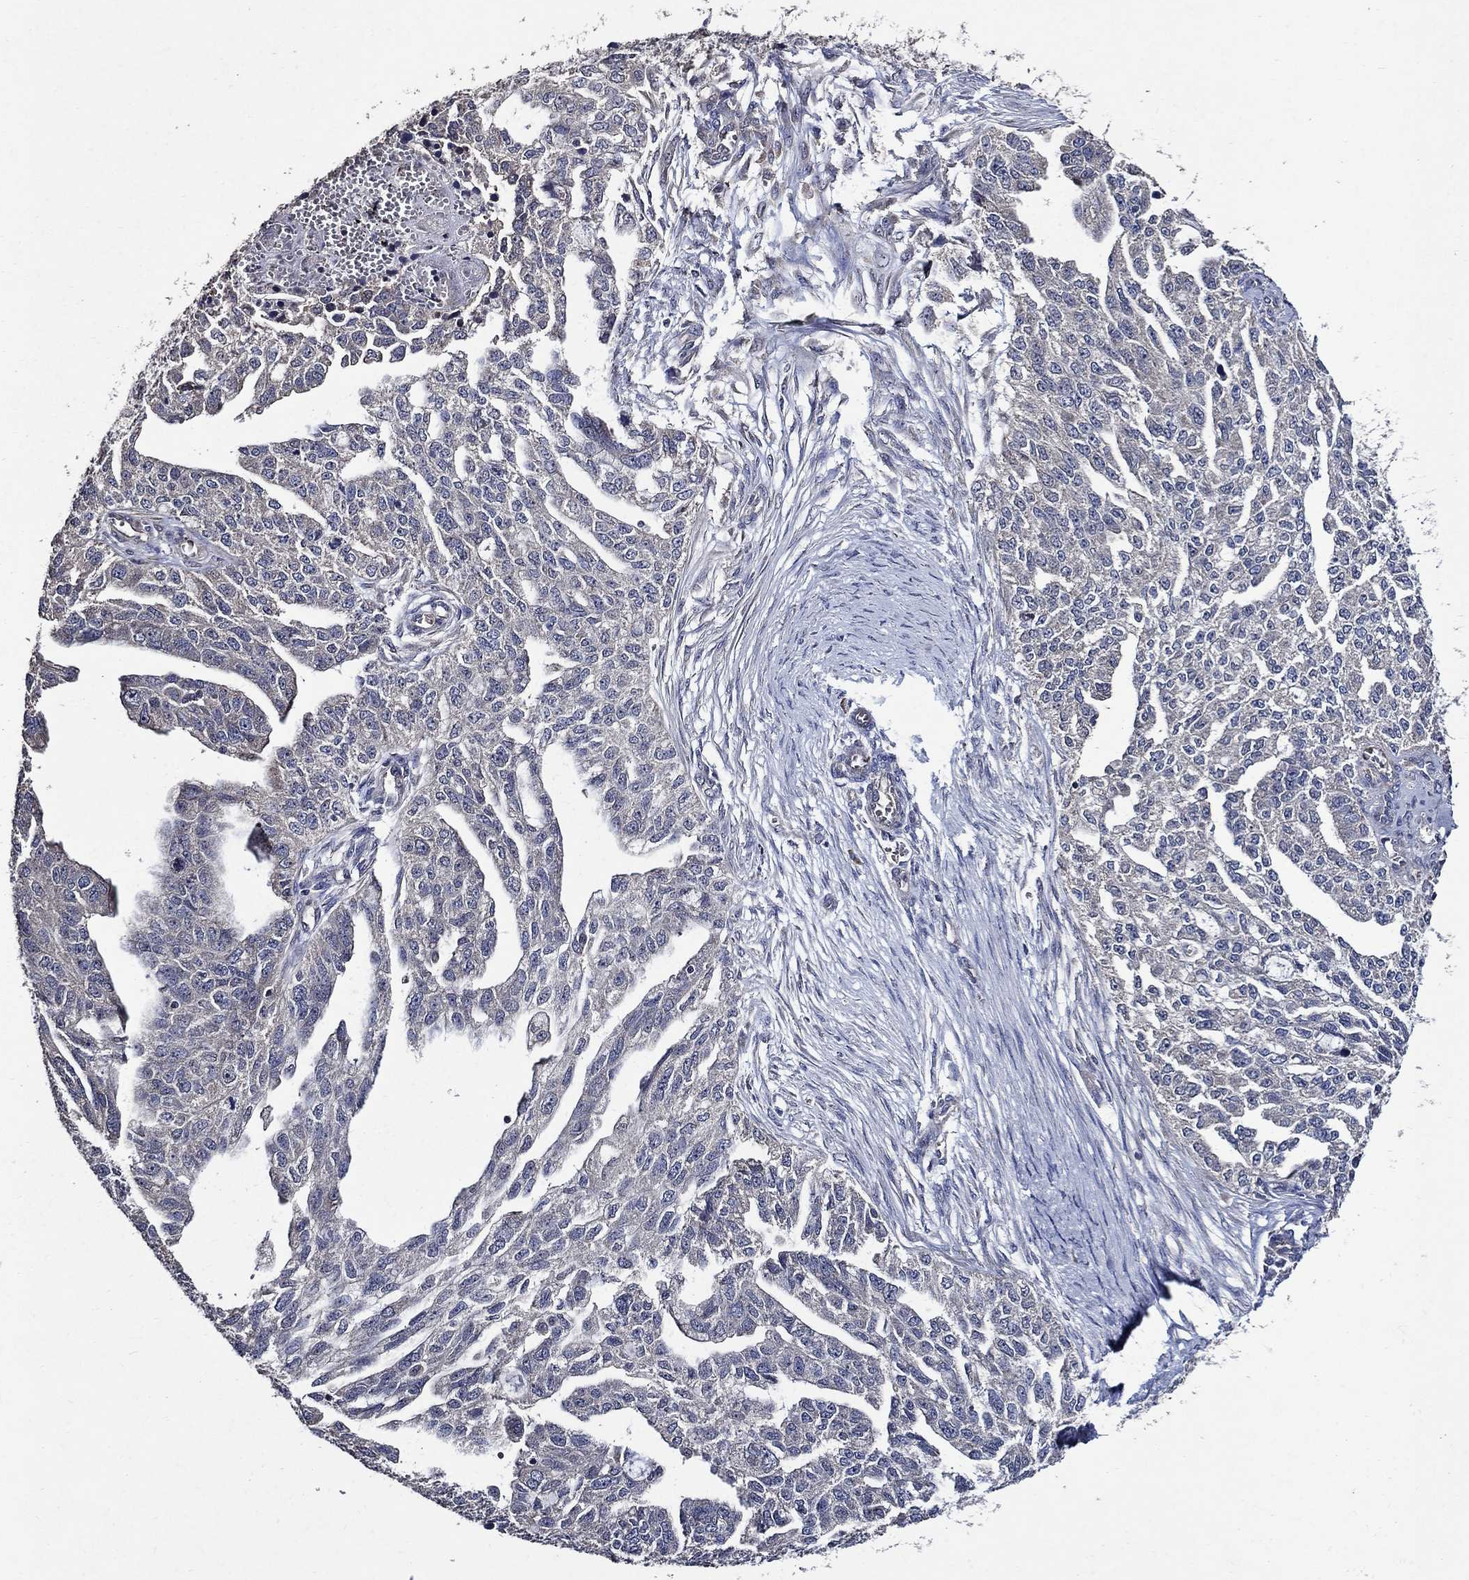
{"staining": {"intensity": "negative", "quantity": "none", "location": "none"}, "tissue": "ovarian cancer", "cell_type": "Tumor cells", "image_type": "cancer", "snomed": [{"axis": "morphology", "description": "Cystadenocarcinoma, serous, NOS"}, {"axis": "topography", "description": "Ovary"}], "caption": "Immunohistochemistry of ovarian cancer (serous cystadenocarcinoma) demonstrates no positivity in tumor cells.", "gene": "HAP1", "patient": {"sex": "female", "age": 51}}